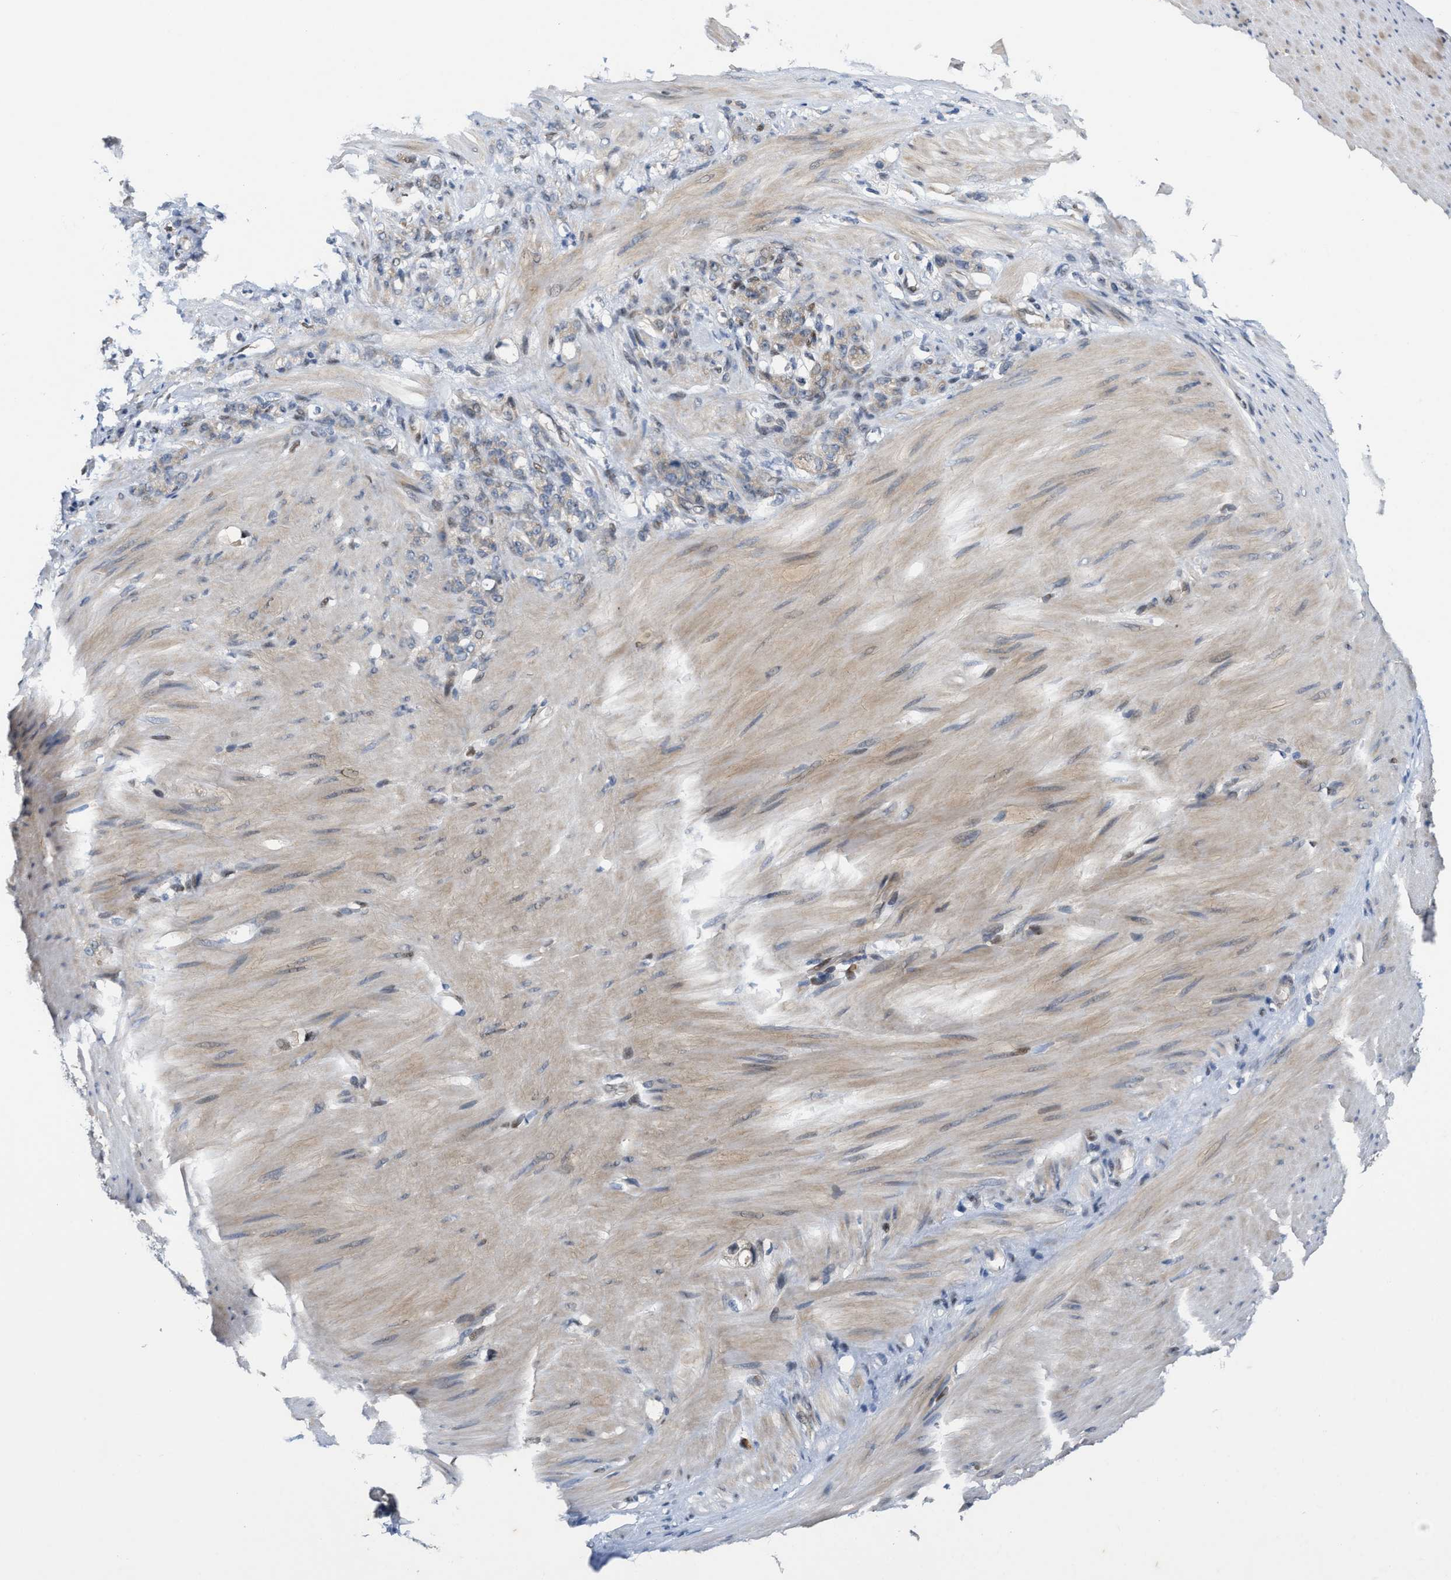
{"staining": {"intensity": "weak", "quantity": "25%-75%", "location": "cytoplasmic/membranous"}, "tissue": "stomach cancer", "cell_type": "Tumor cells", "image_type": "cancer", "snomed": [{"axis": "morphology", "description": "Adenocarcinoma, NOS"}, {"axis": "topography", "description": "Stomach"}], "caption": "DAB (3,3'-diaminobenzidine) immunohistochemical staining of human stomach adenocarcinoma displays weak cytoplasmic/membranous protein positivity in about 25%-75% of tumor cells.", "gene": "TCF4", "patient": {"sex": "male", "age": 82}}